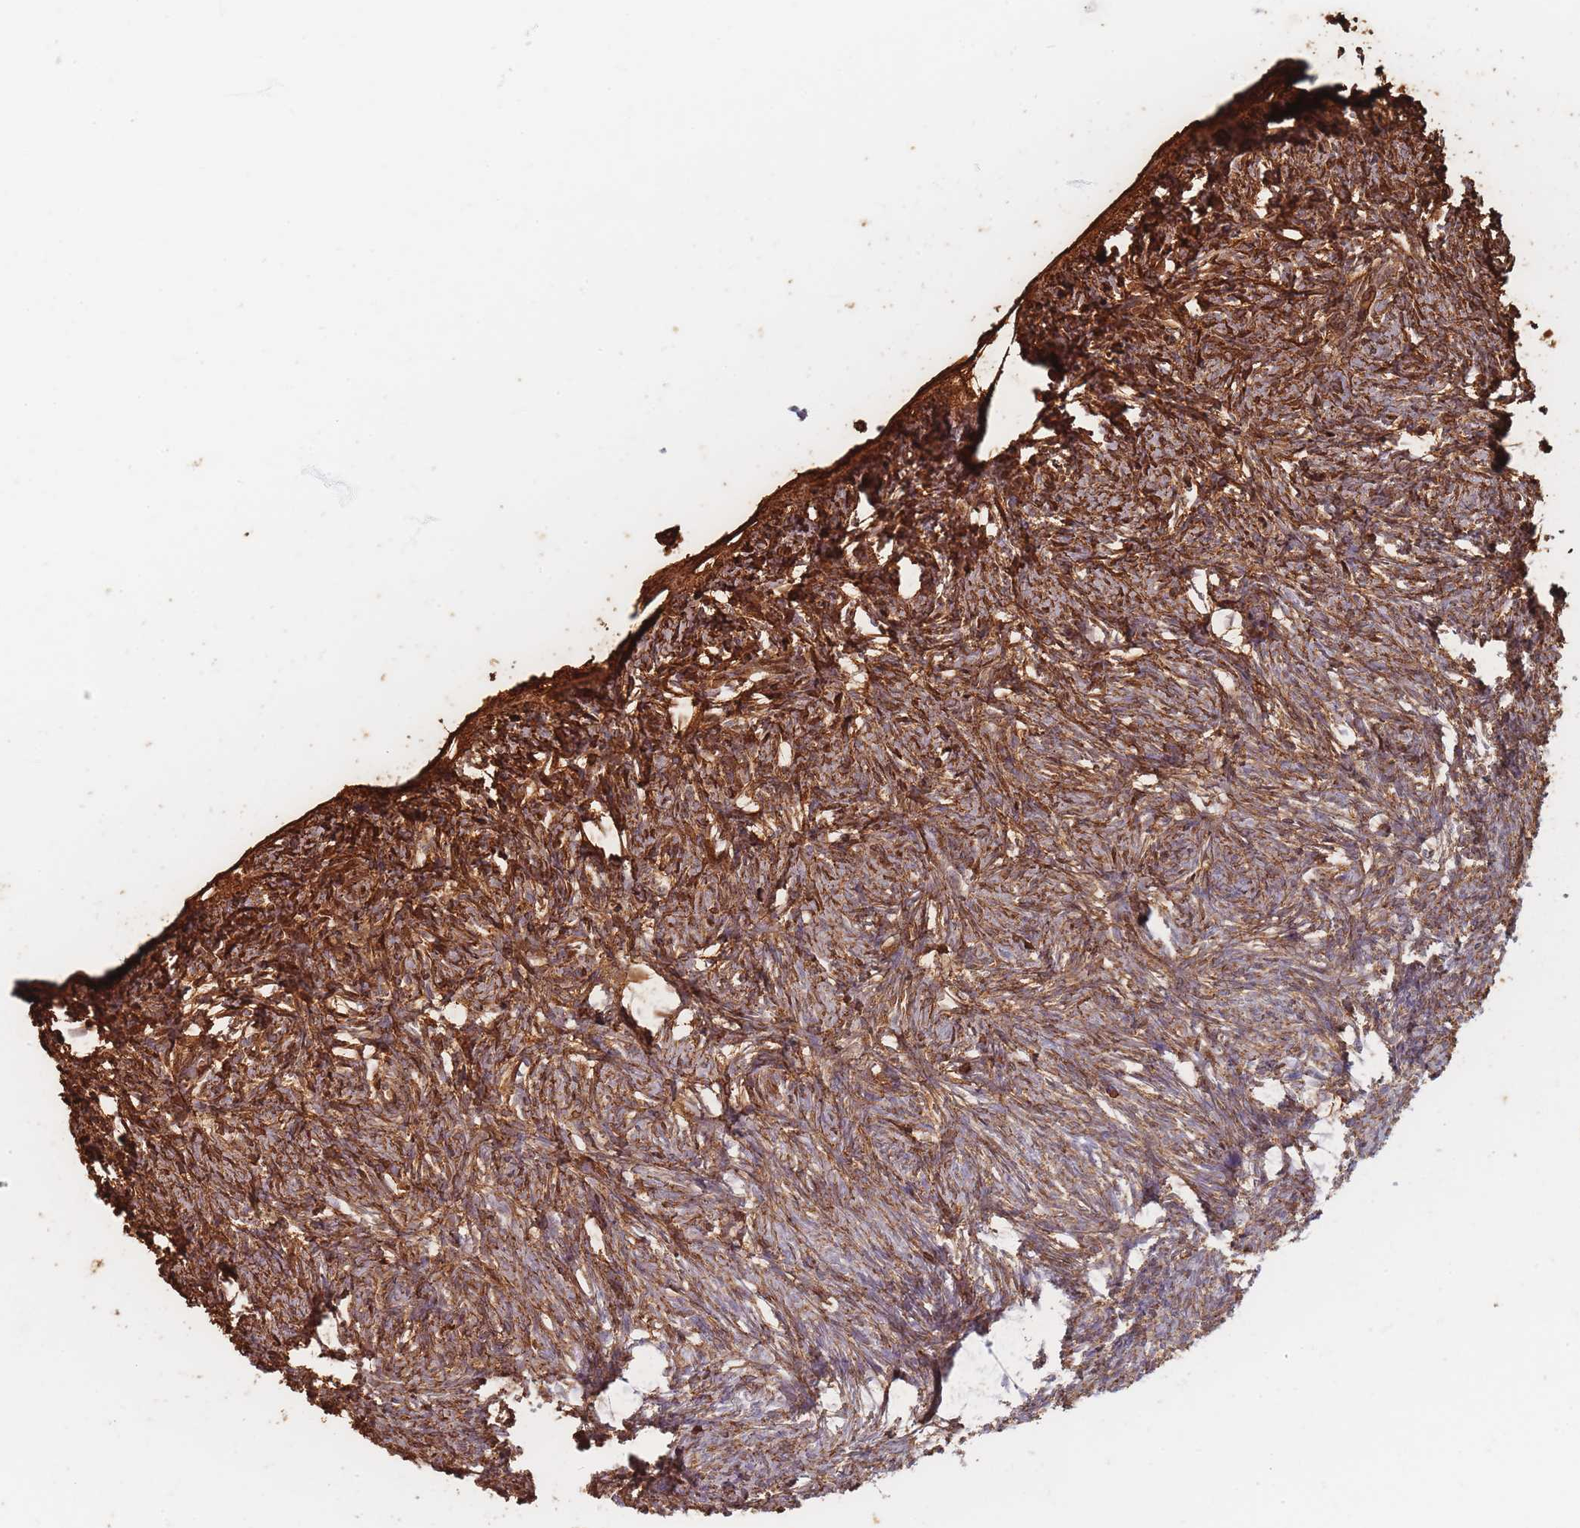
{"staining": {"intensity": "moderate", "quantity": "25%-75%", "location": "cytoplasmic/membranous"}, "tissue": "ovary", "cell_type": "Ovarian stroma cells", "image_type": "normal", "snomed": [{"axis": "morphology", "description": "Normal tissue, NOS"}, {"axis": "topography", "description": "Ovary"}], "caption": "Unremarkable ovary reveals moderate cytoplasmic/membranous staining in about 25%-75% of ovarian stroma cells.", "gene": "SLC2A6", "patient": {"sex": "female", "age": 51}}